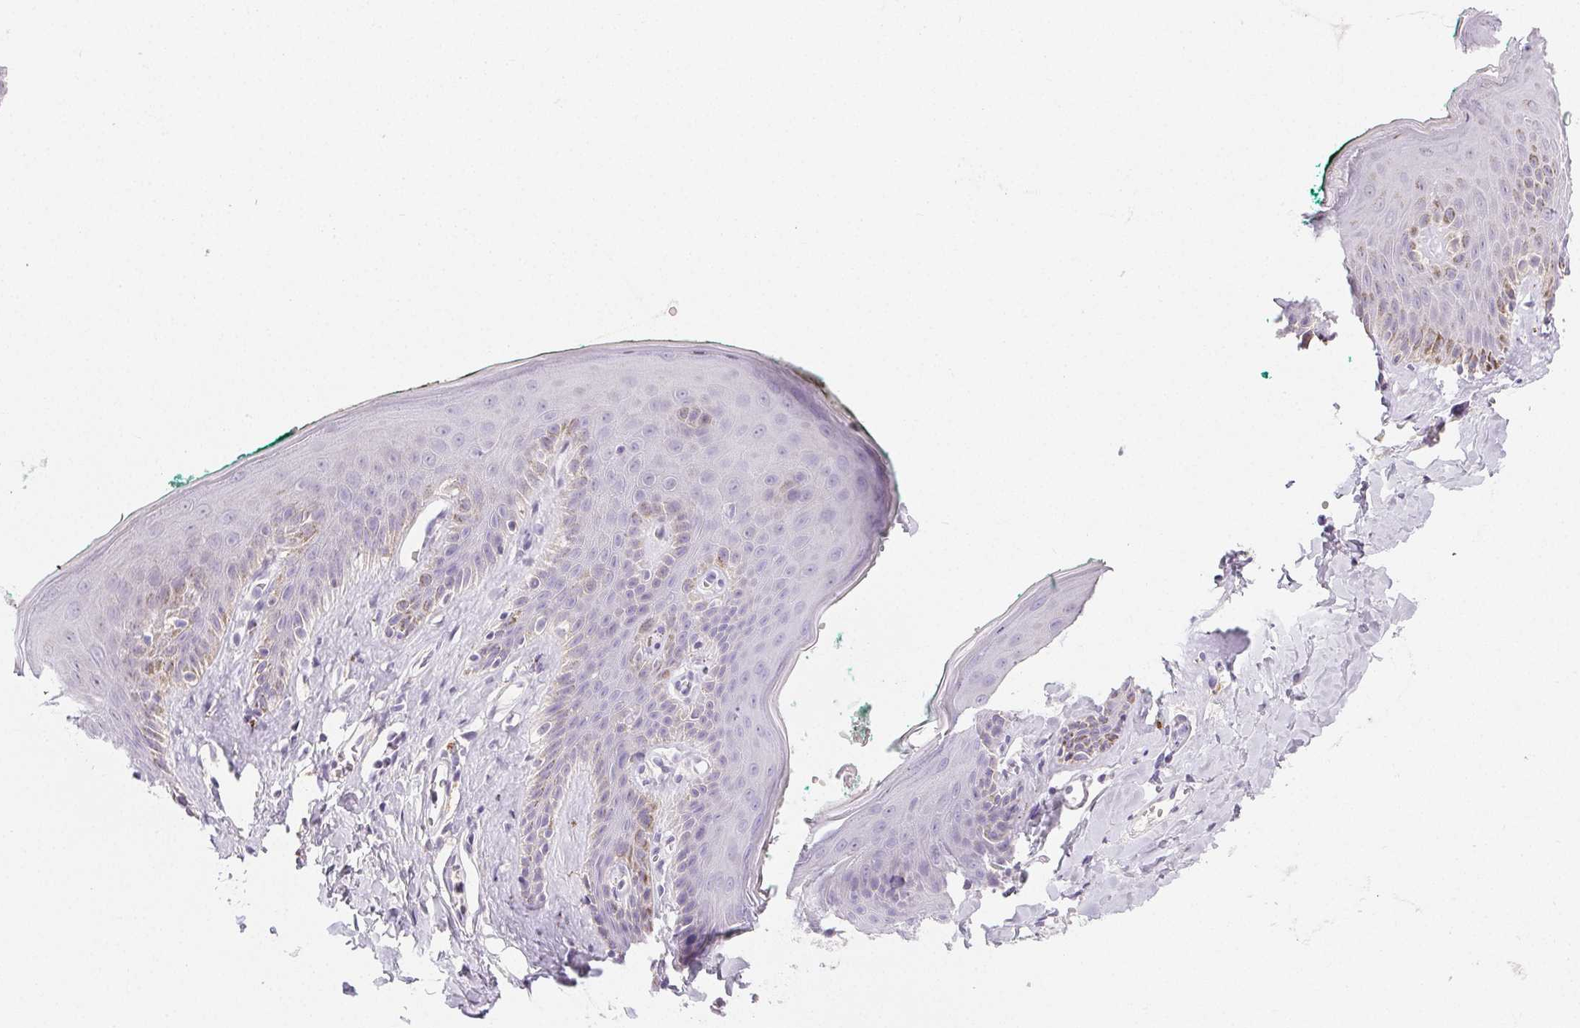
{"staining": {"intensity": "negative", "quantity": "none", "location": "none"}, "tissue": "skin", "cell_type": "Epidermal cells", "image_type": "normal", "snomed": [{"axis": "morphology", "description": "Normal tissue, NOS"}, {"axis": "topography", "description": "Vulva"}, {"axis": "topography", "description": "Peripheral nerve tissue"}], "caption": "The image shows no significant positivity in epidermal cells of skin. (IHC, brightfield microscopy, high magnification).", "gene": "MIOX", "patient": {"sex": "female", "age": 66}}